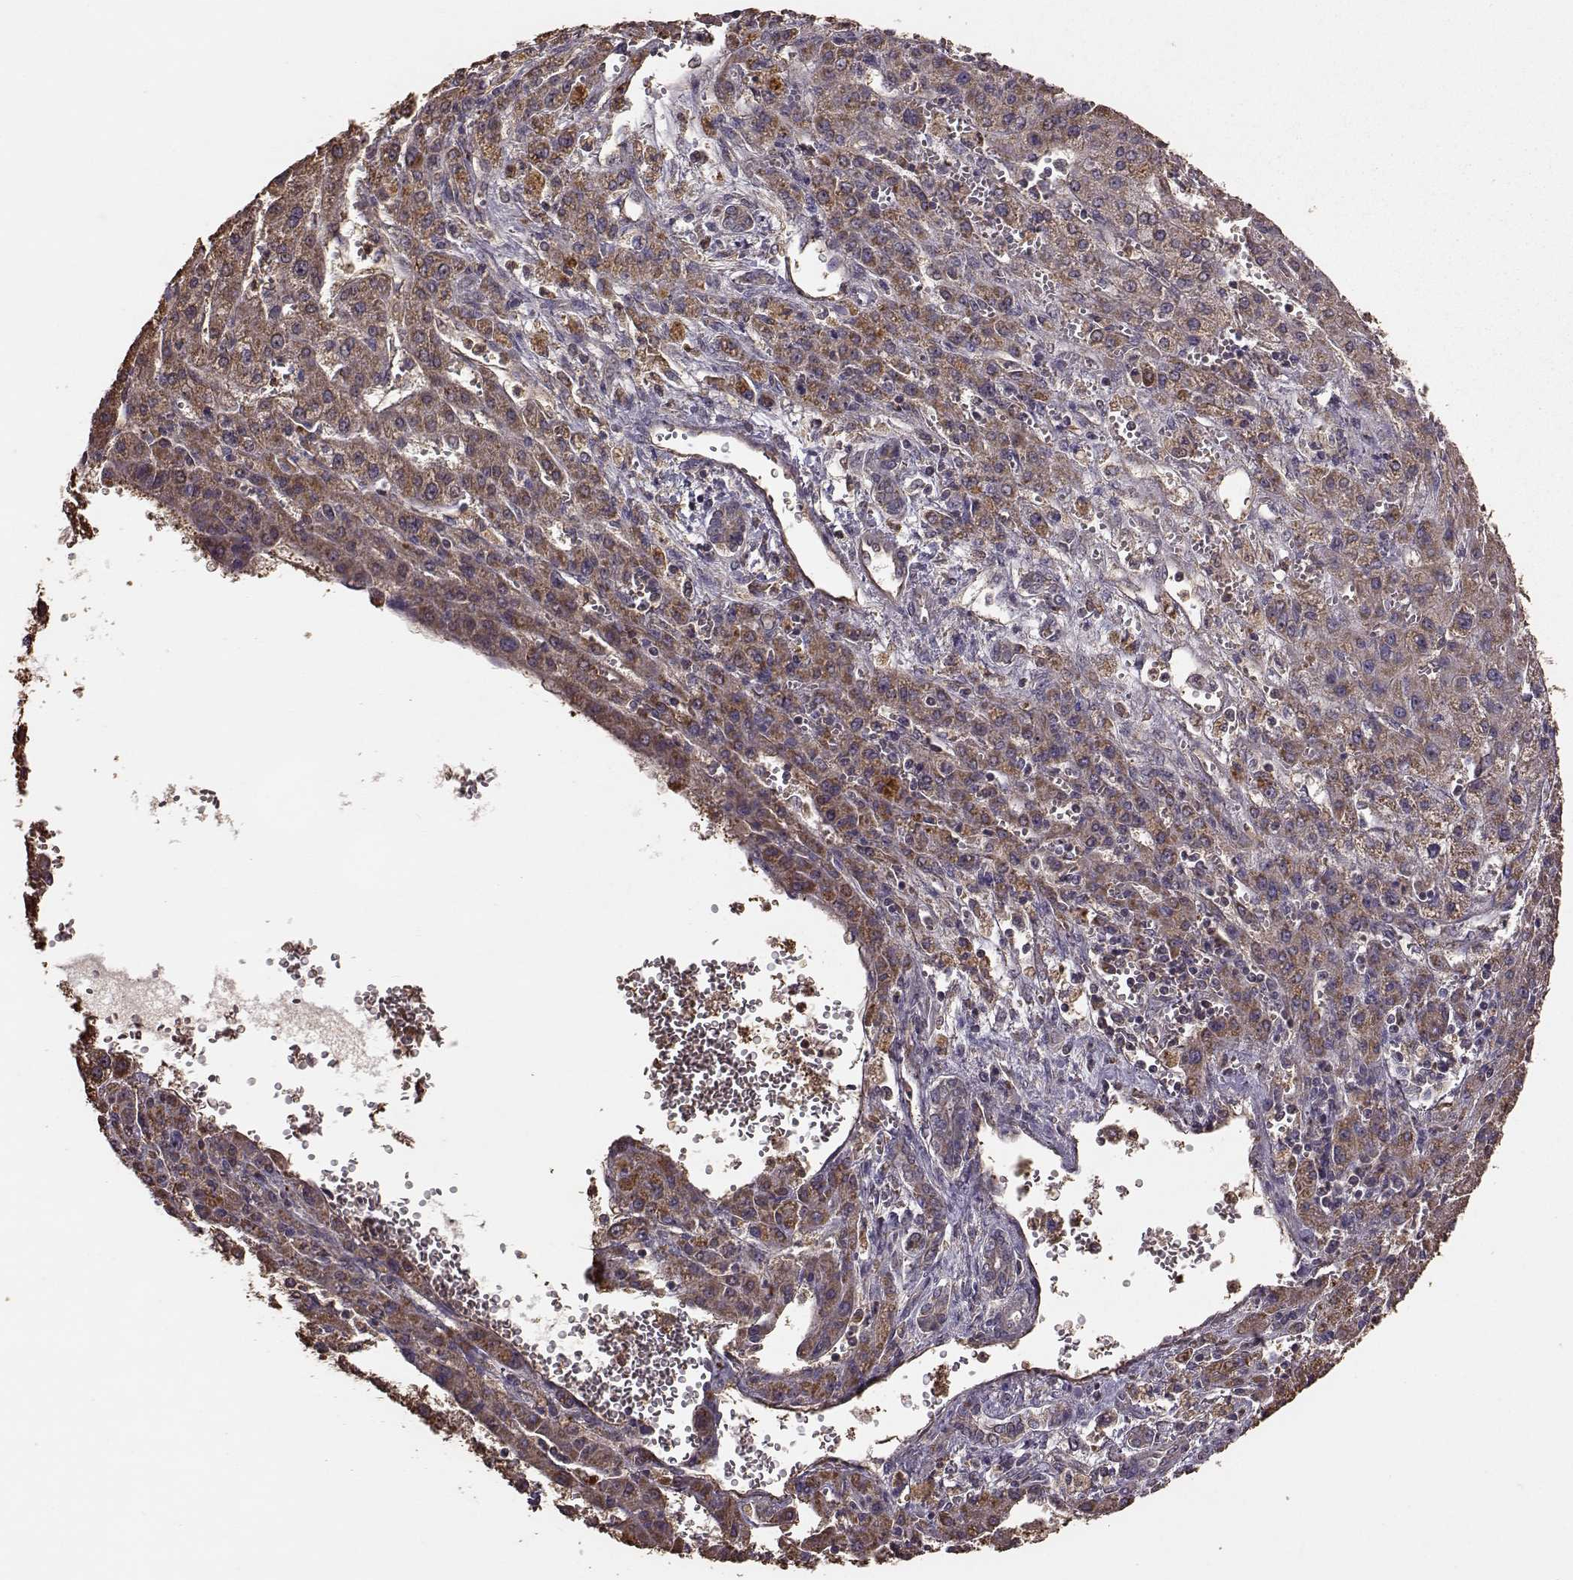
{"staining": {"intensity": "strong", "quantity": ">75%", "location": "cytoplasmic/membranous"}, "tissue": "liver cancer", "cell_type": "Tumor cells", "image_type": "cancer", "snomed": [{"axis": "morphology", "description": "Carcinoma, Hepatocellular, NOS"}, {"axis": "topography", "description": "Liver"}], "caption": "Protein positivity by immunohistochemistry shows strong cytoplasmic/membranous expression in approximately >75% of tumor cells in liver cancer.", "gene": "PTGES2", "patient": {"sex": "female", "age": 70}}